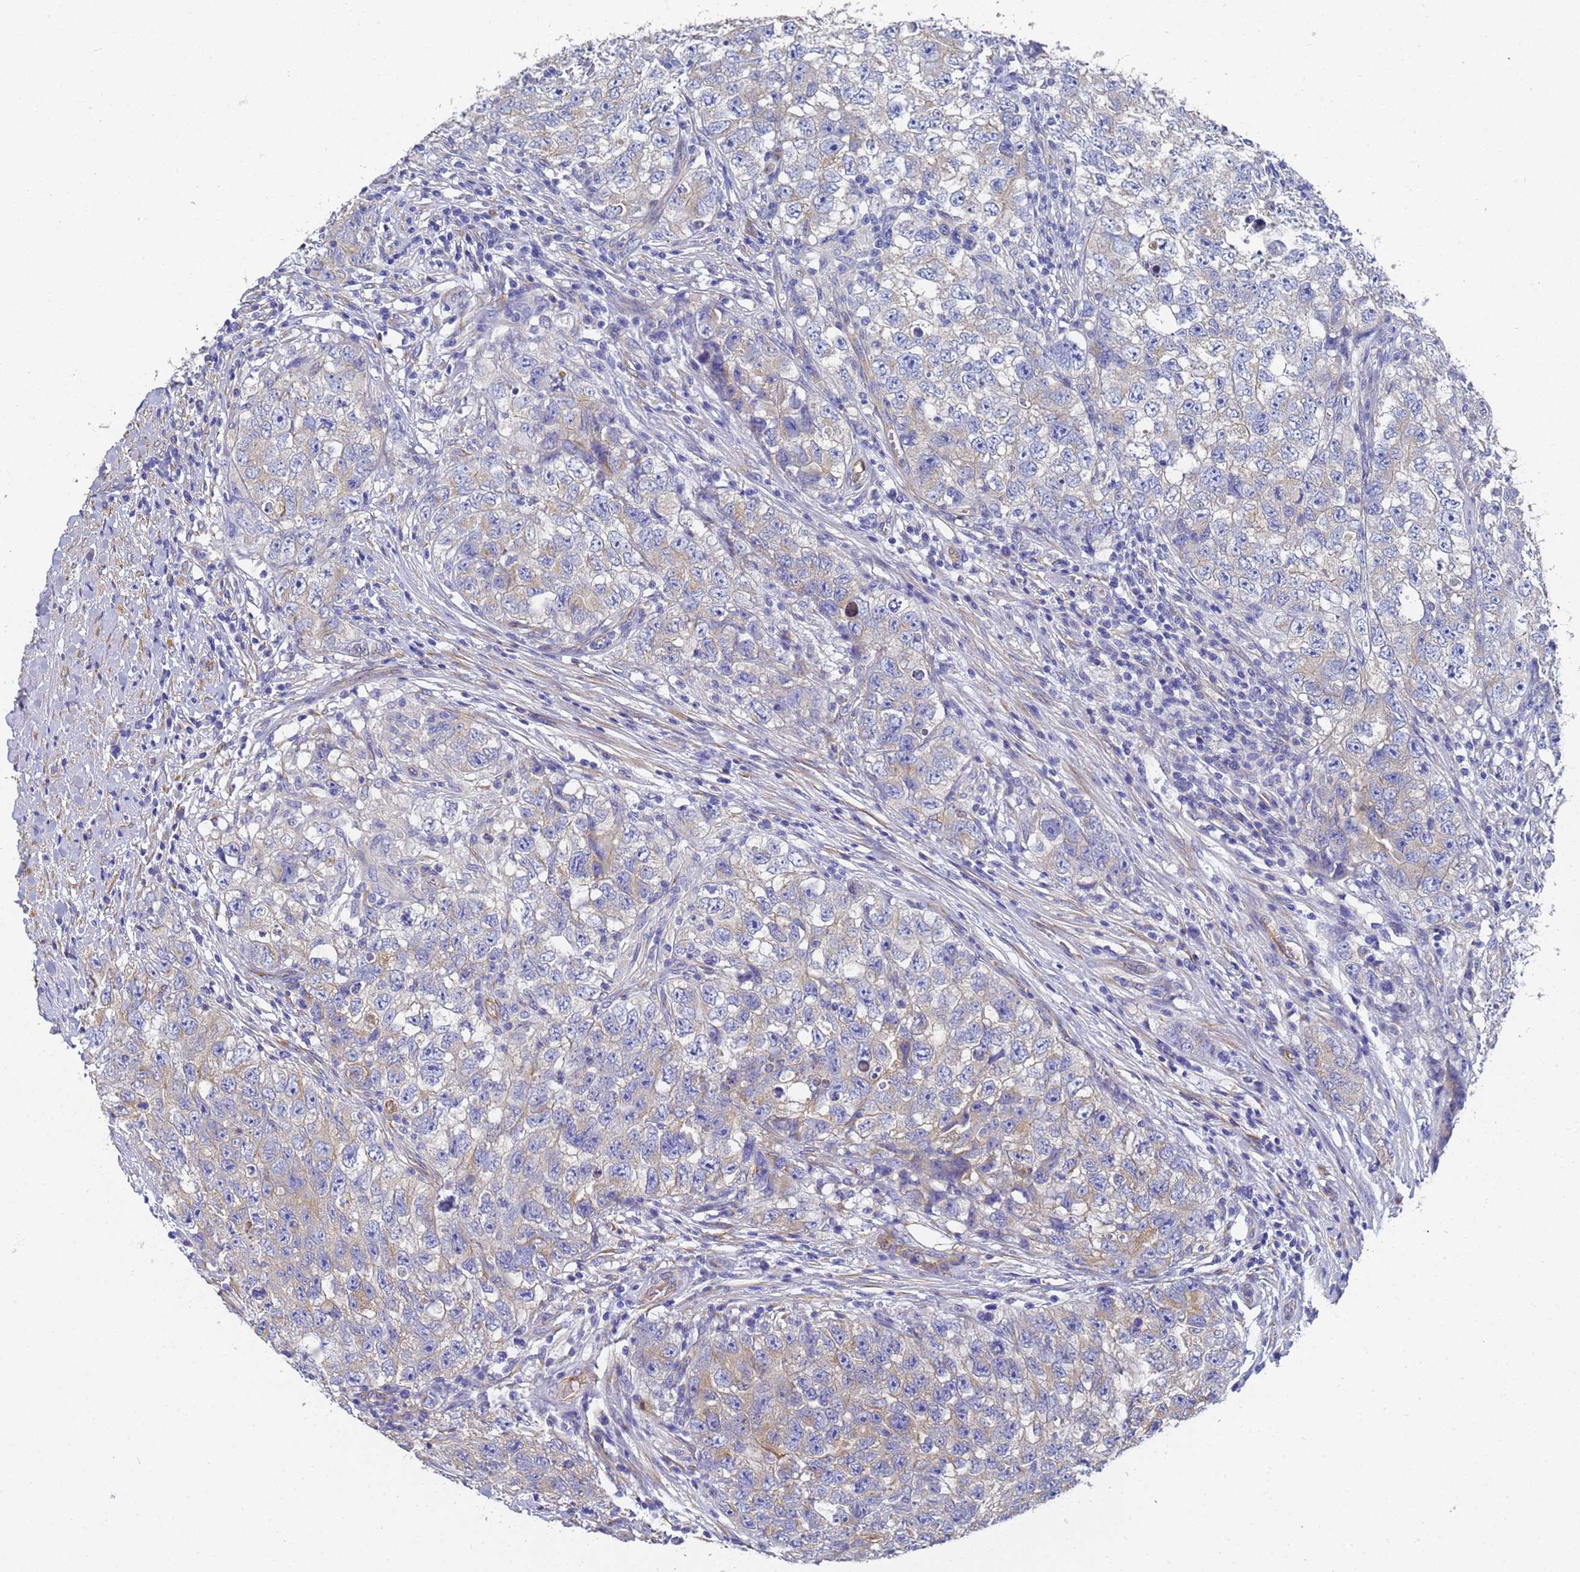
{"staining": {"intensity": "weak", "quantity": "<25%", "location": "cytoplasmic/membranous"}, "tissue": "testis cancer", "cell_type": "Tumor cells", "image_type": "cancer", "snomed": [{"axis": "morphology", "description": "Seminoma, NOS"}, {"axis": "morphology", "description": "Carcinoma, Embryonal, NOS"}, {"axis": "topography", "description": "Testis"}], "caption": "Immunohistochemical staining of human testis cancer (seminoma) reveals no significant expression in tumor cells.", "gene": "TUBB1", "patient": {"sex": "male", "age": 43}}